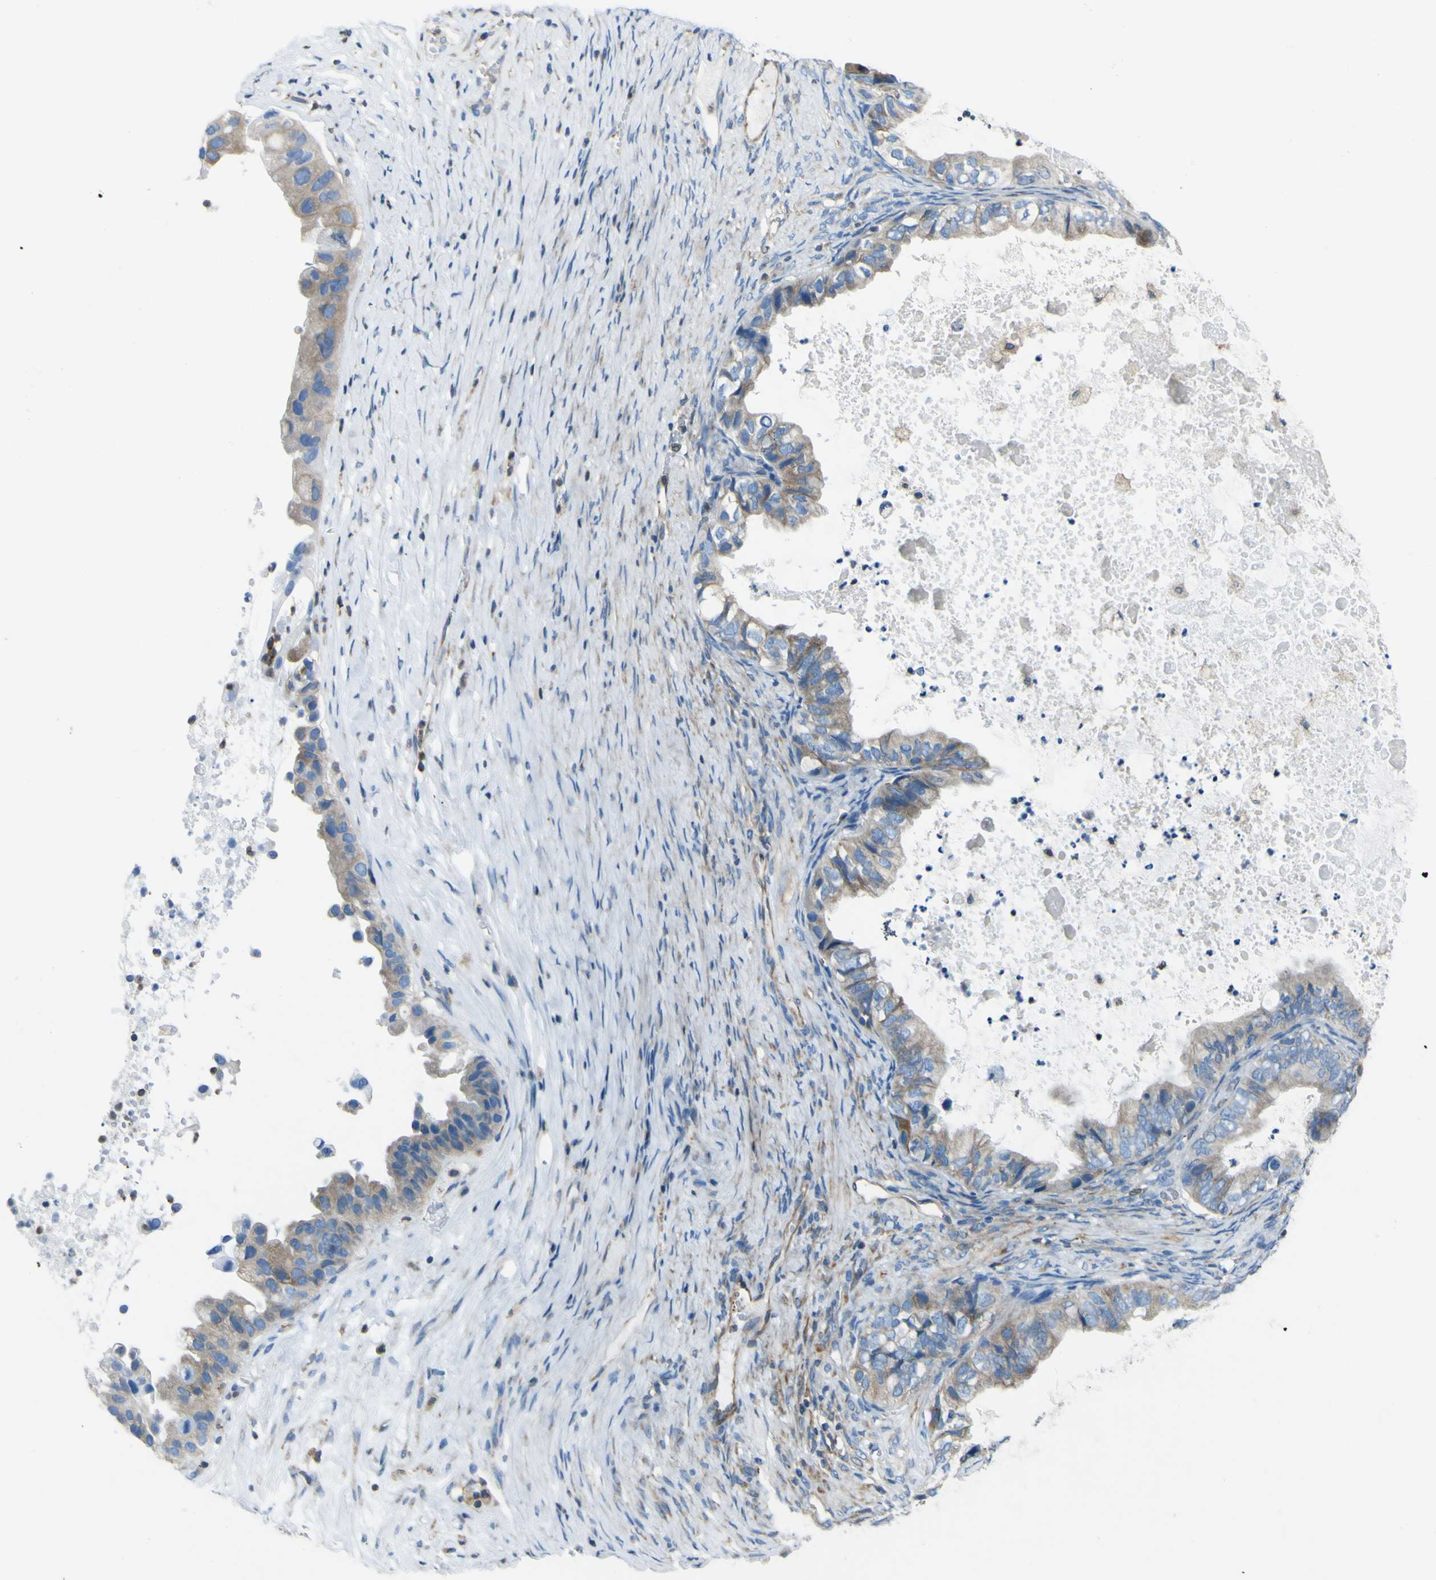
{"staining": {"intensity": "moderate", "quantity": "25%-75%", "location": "cytoplasmic/membranous"}, "tissue": "ovarian cancer", "cell_type": "Tumor cells", "image_type": "cancer", "snomed": [{"axis": "morphology", "description": "Cystadenocarcinoma, mucinous, NOS"}, {"axis": "topography", "description": "Ovary"}], "caption": "Immunohistochemistry (IHC) staining of ovarian mucinous cystadenocarcinoma, which shows medium levels of moderate cytoplasmic/membranous expression in about 25%-75% of tumor cells indicating moderate cytoplasmic/membranous protein expression. The staining was performed using DAB (3,3'-diaminobenzidine) (brown) for protein detection and nuclei were counterstained in hematoxylin (blue).", "gene": "STIM1", "patient": {"sex": "female", "age": 80}}